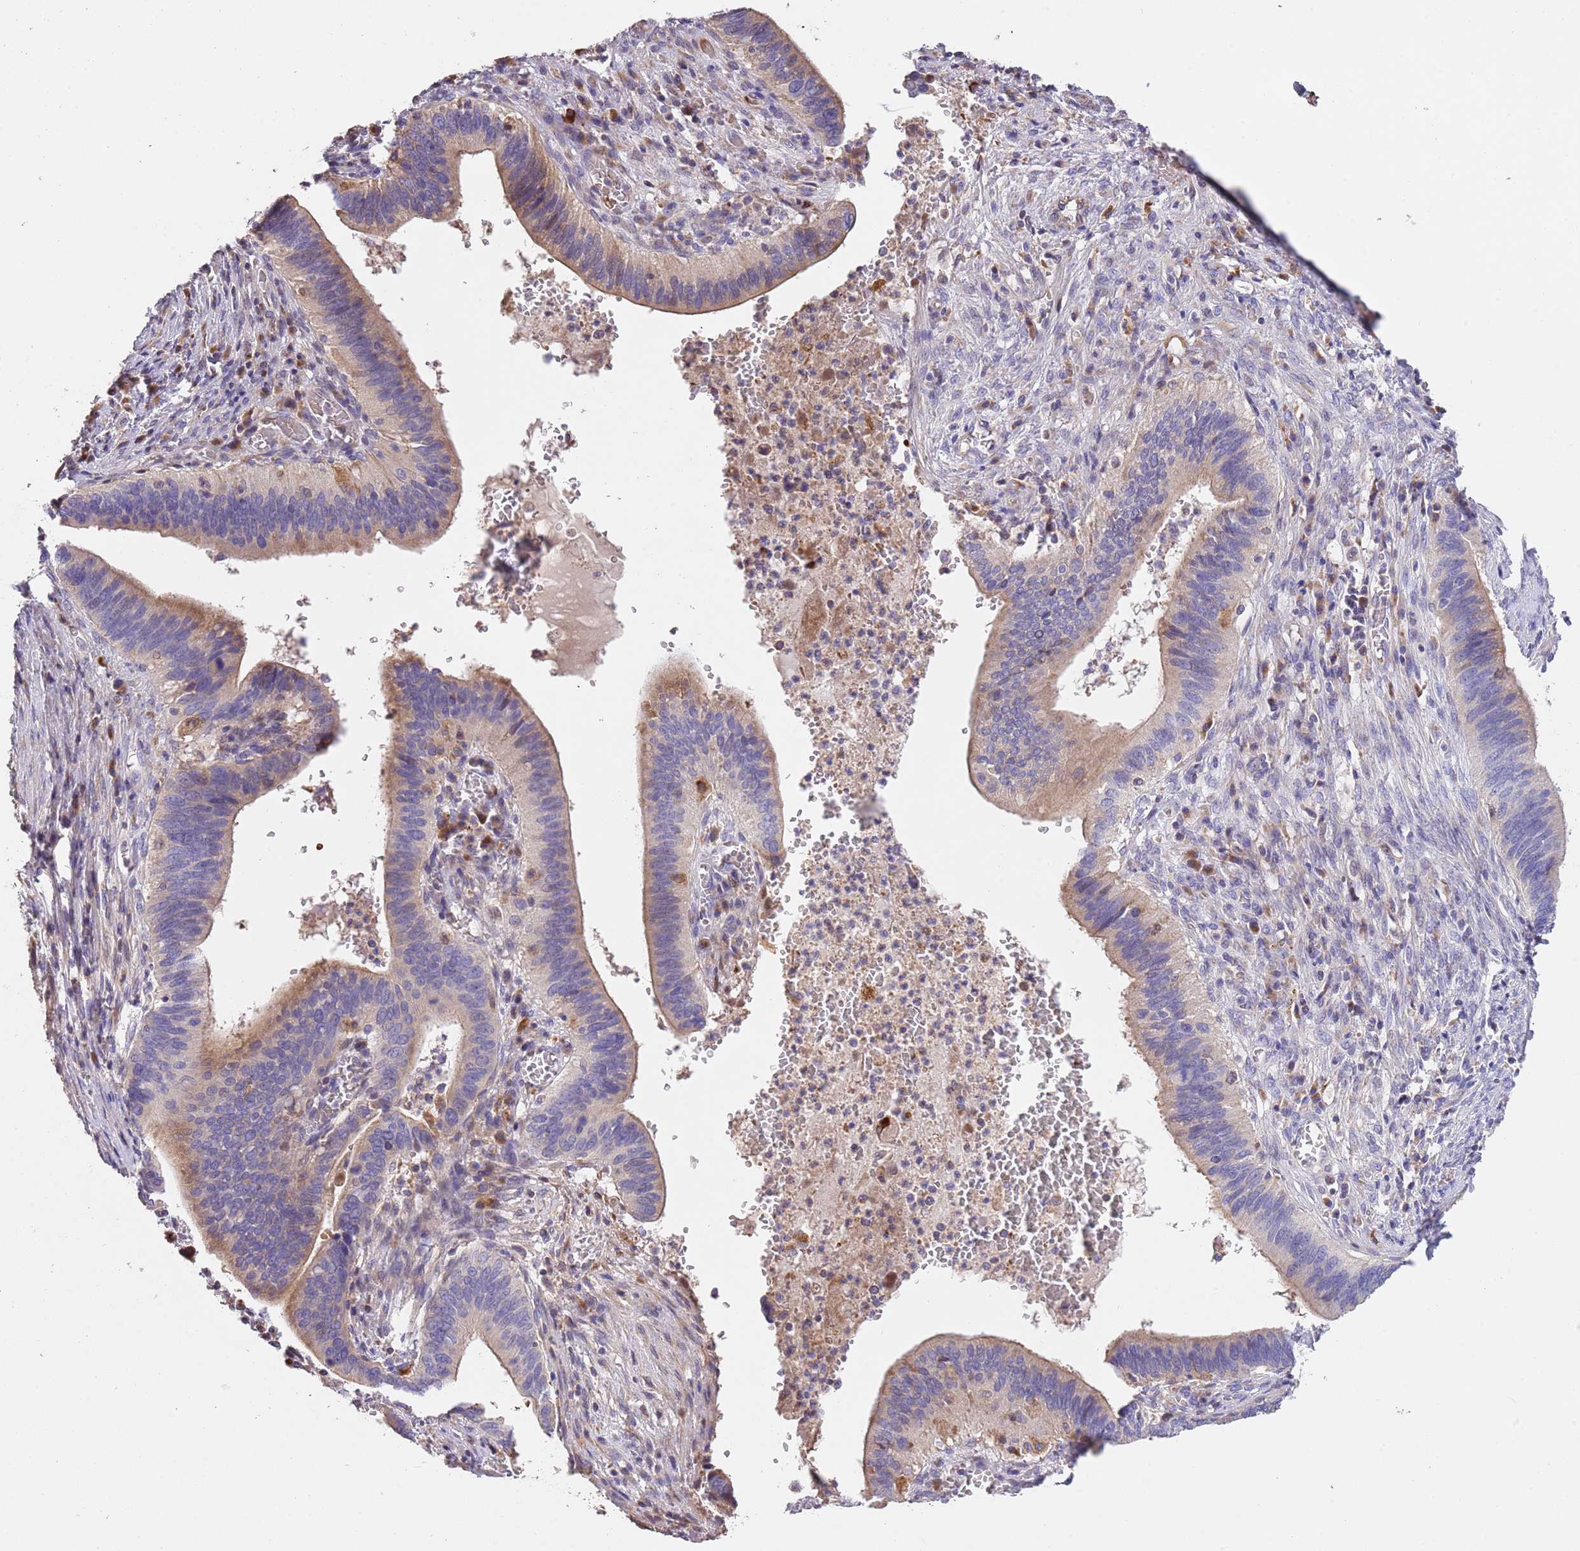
{"staining": {"intensity": "moderate", "quantity": "25%-75%", "location": "cytoplasmic/membranous"}, "tissue": "cervical cancer", "cell_type": "Tumor cells", "image_type": "cancer", "snomed": [{"axis": "morphology", "description": "Adenocarcinoma, NOS"}, {"axis": "topography", "description": "Cervix"}], "caption": "Human cervical adenocarcinoma stained for a protein (brown) shows moderate cytoplasmic/membranous positive staining in approximately 25%-75% of tumor cells.", "gene": "PIGA", "patient": {"sex": "female", "age": 42}}